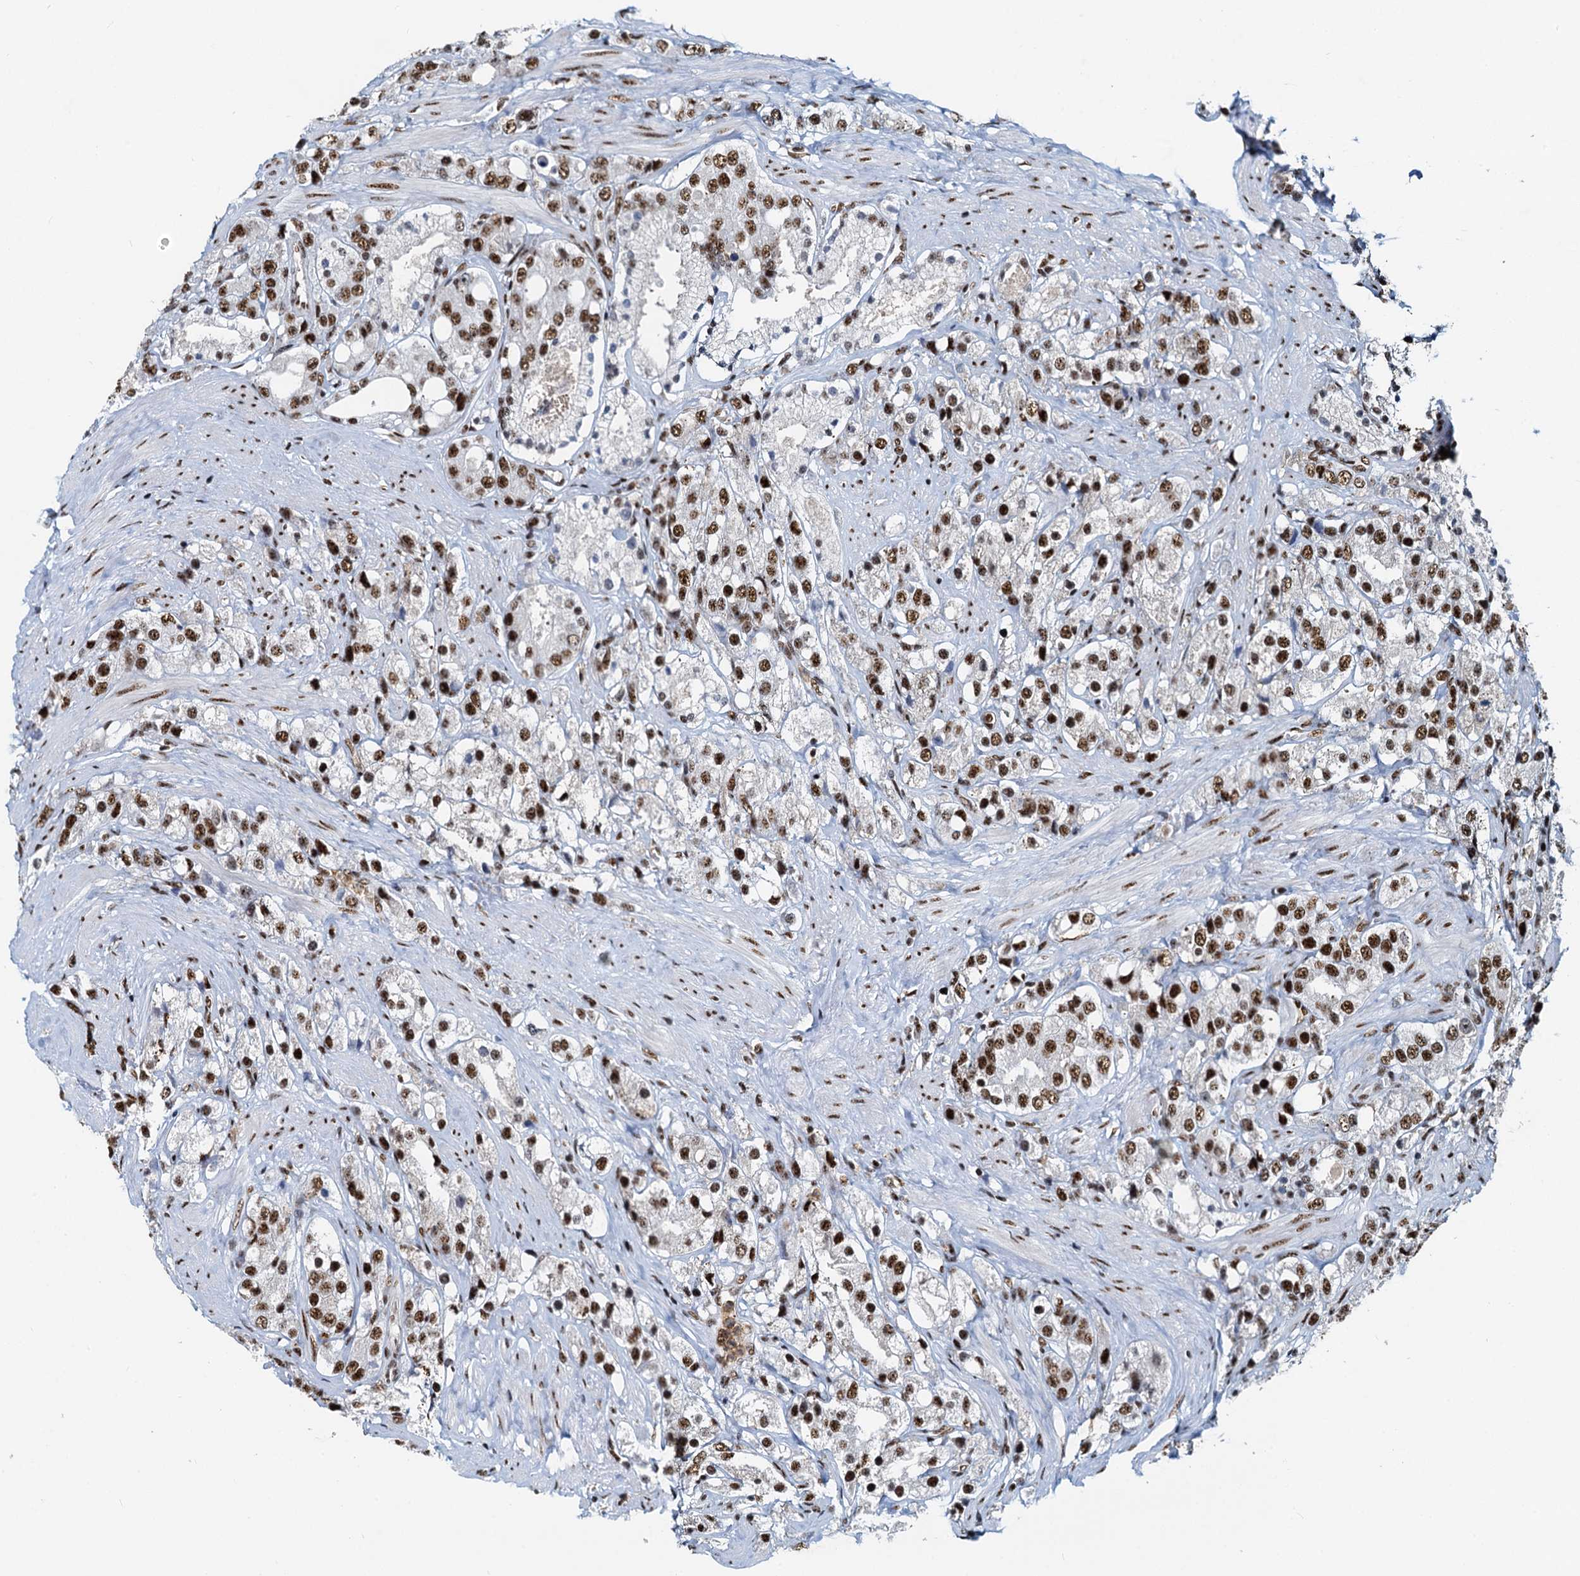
{"staining": {"intensity": "moderate", "quantity": ">75%", "location": "nuclear"}, "tissue": "prostate cancer", "cell_type": "Tumor cells", "image_type": "cancer", "snomed": [{"axis": "morphology", "description": "Adenocarcinoma, NOS"}, {"axis": "topography", "description": "Prostate"}], "caption": "Protein analysis of prostate cancer (adenocarcinoma) tissue exhibits moderate nuclear expression in approximately >75% of tumor cells.", "gene": "RBM26", "patient": {"sex": "male", "age": 79}}